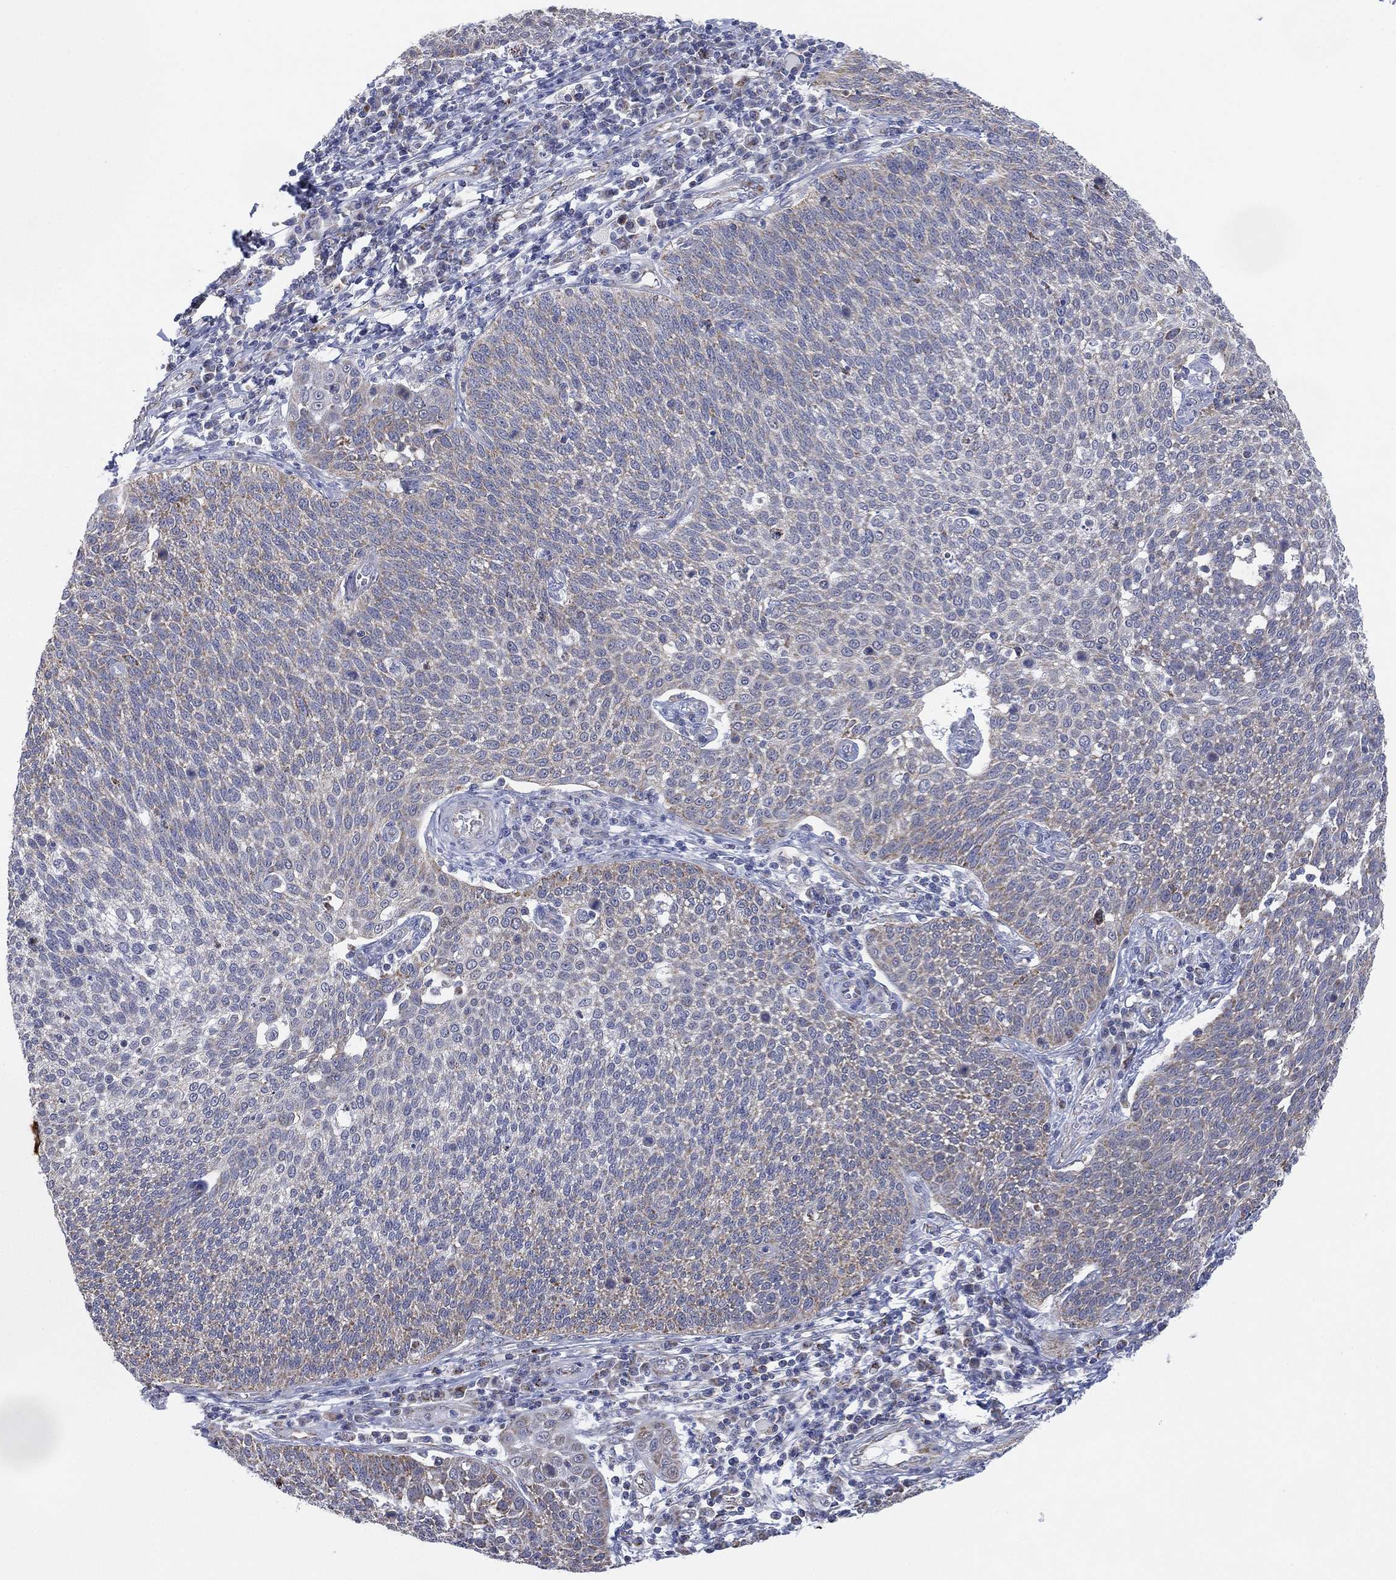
{"staining": {"intensity": "weak", "quantity": "<25%", "location": "cytoplasmic/membranous"}, "tissue": "cervical cancer", "cell_type": "Tumor cells", "image_type": "cancer", "snomed": [{"axis": "morphology", "description": "Squamous cell carcinoma, NOS"}, {"axis": "topography", "description": "Cervix"}], "caption": "Tumor cells are negative for brown protein staining in cervical cancer (squamous cell carcinoma).", "gene": "INA", "patient": {"sex": "female", "age": 34}}